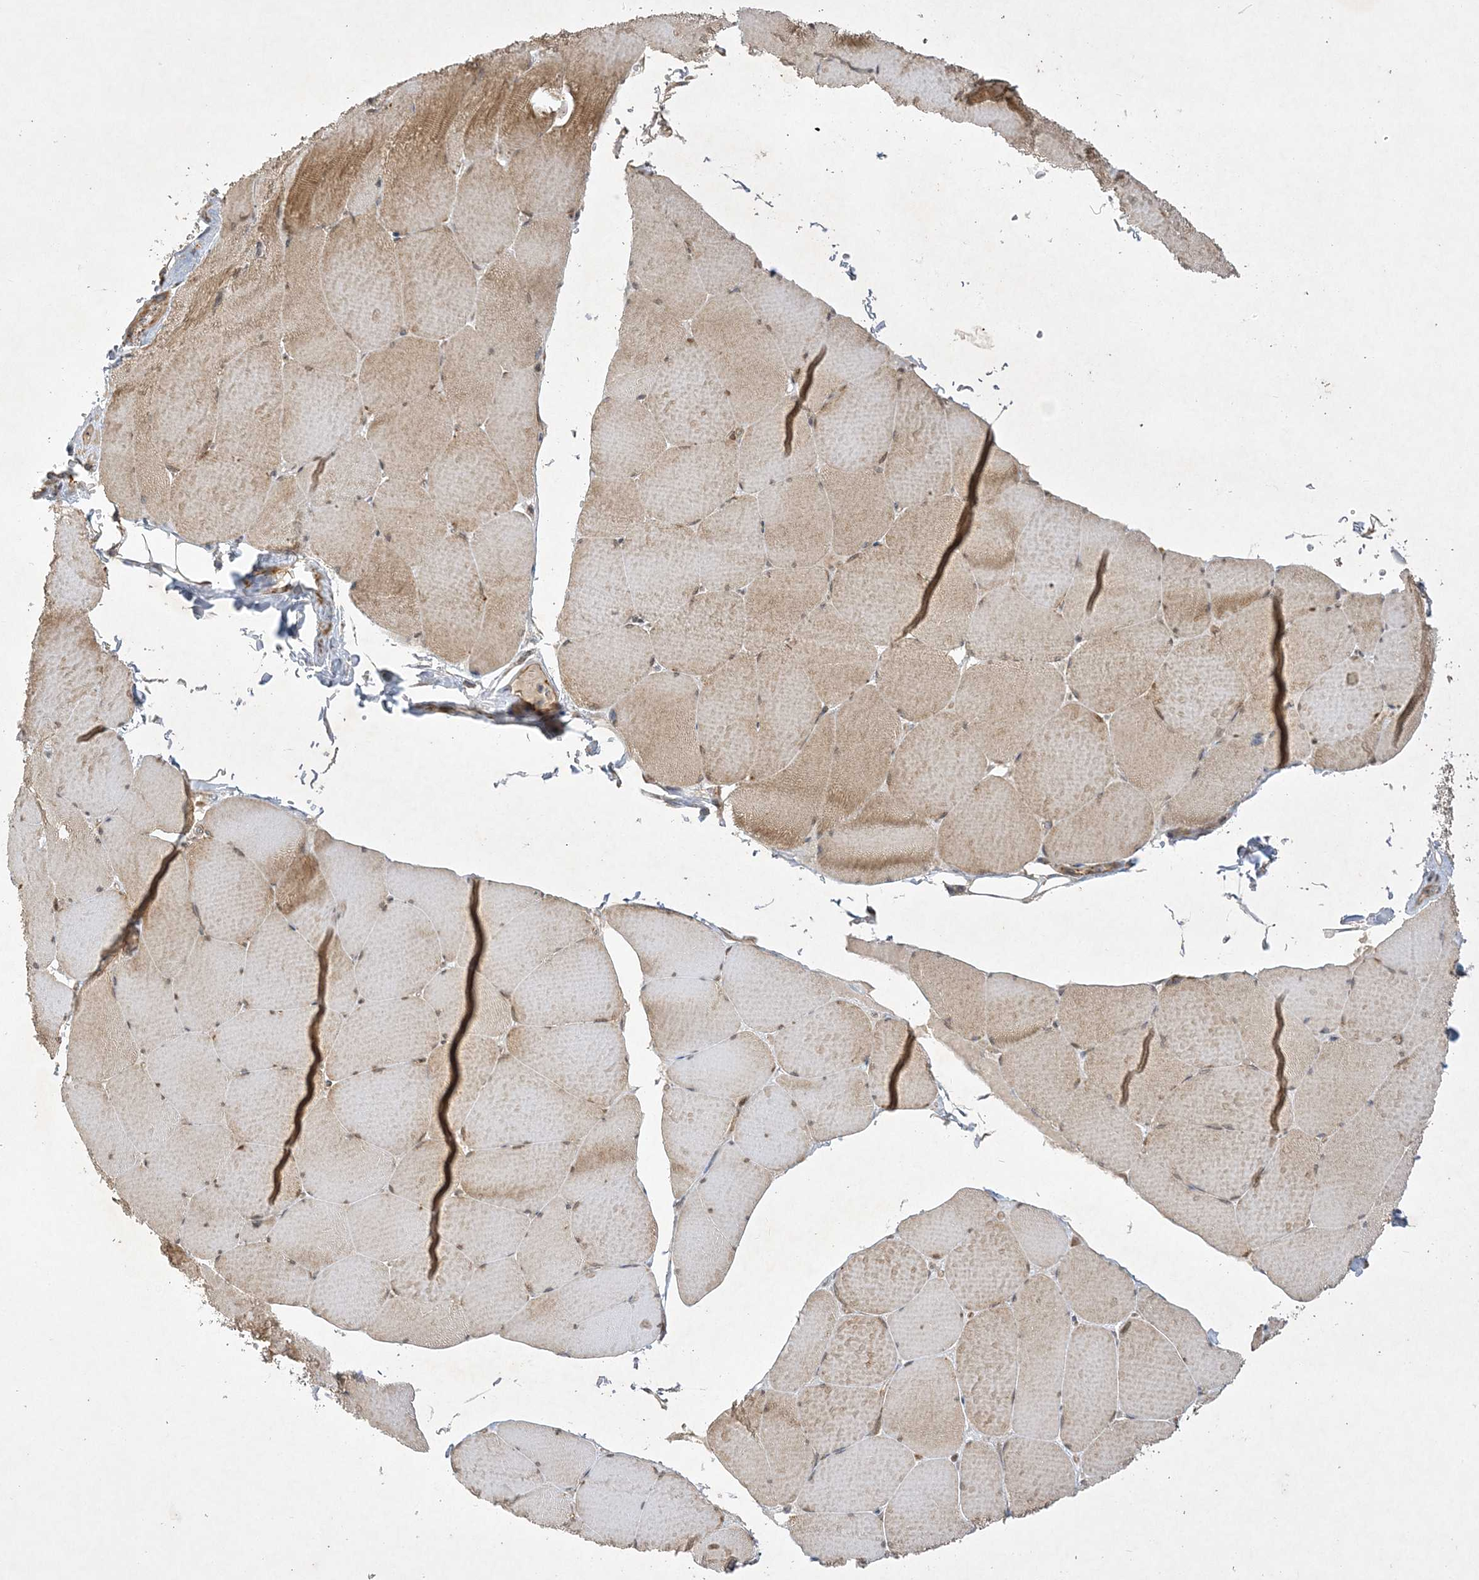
{"staining": {"intensity": "moderate", "quantity": "25%-75%", "location": "cytoplasmic/membranous"}, "tissue": "skeletal muscle", "cell_type": "Myocytes", "image_type": "normal", "snomed": [{"axis": "morphology", "description": "Normal tissue, NOS"}, {"axis": "topography", "description": "Skeletal muscle"}, {"axis": "topography", "description": "Head-Neck"}], "caption": "Protein expression analysis of benign human skeletal muscle reveals moderate cytoplasmic/membranous expression in about 25%-75% of myocytes.", "gene": "NAF1", "patient": {"sex": "male", "age": 66}}